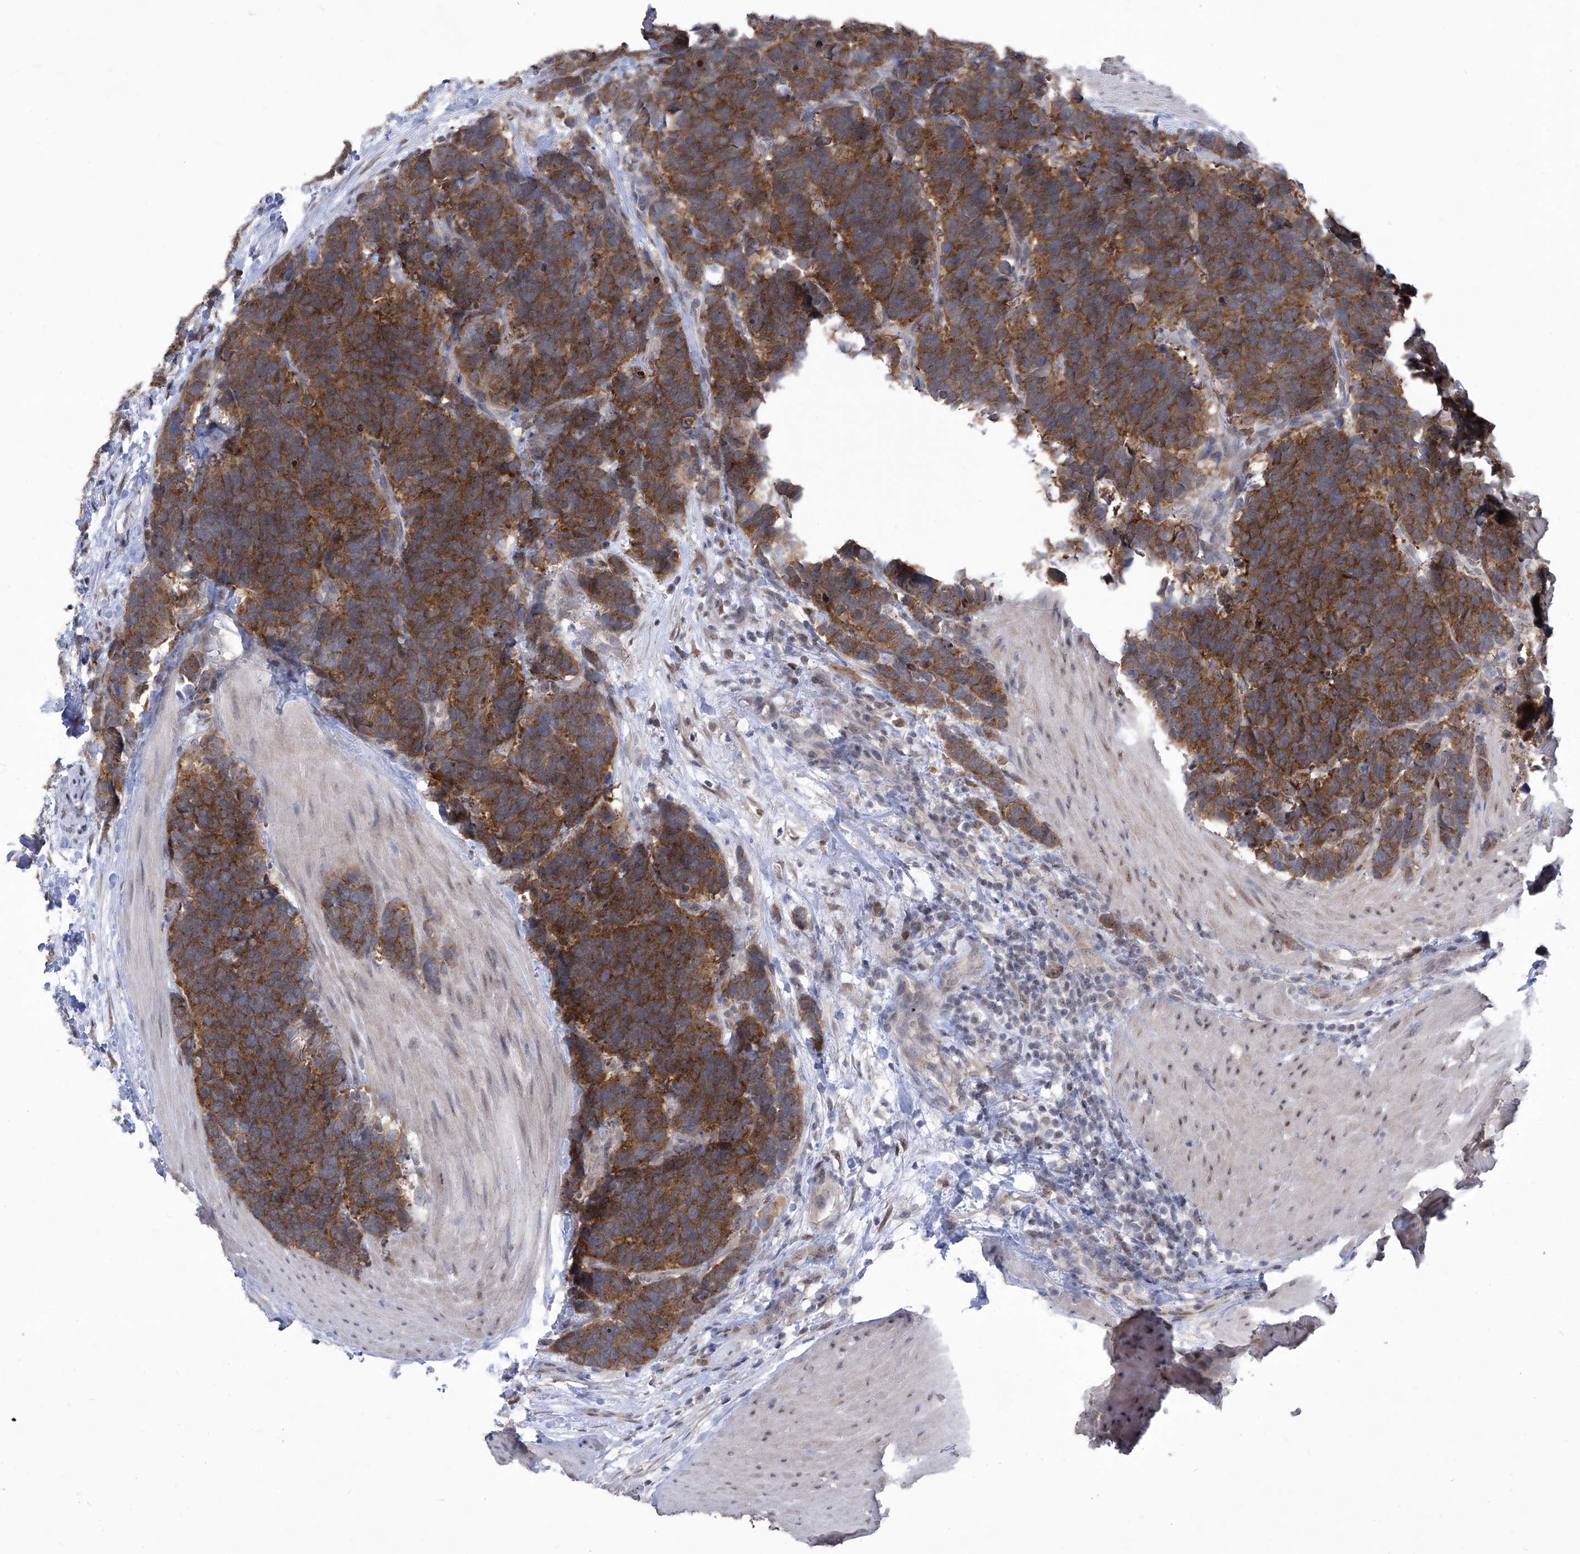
{"staining": {"intensity": "moderate", "quantity": ">75%", "location": "cytoplasmic/membranous"}, "tissue": "carcinoid", "cell_type": "Tumor cells", "image_type": "cancer", "snomed": [{"axis": "morphology", "description": "Carcinoma, NOS"}, {"axis": "morphology", "description": "Carcinoid, malignant, NOS"}, {"axis": "topography", "description": "Urinary bladder"}], "caption": "A histopathology image of human carcinoma stained for a protein displays moderate cytoplasmic/membranous brown staining in tumor cells.", "gene": "CETN2", "patient": {"sex": "male", "age": 57}}